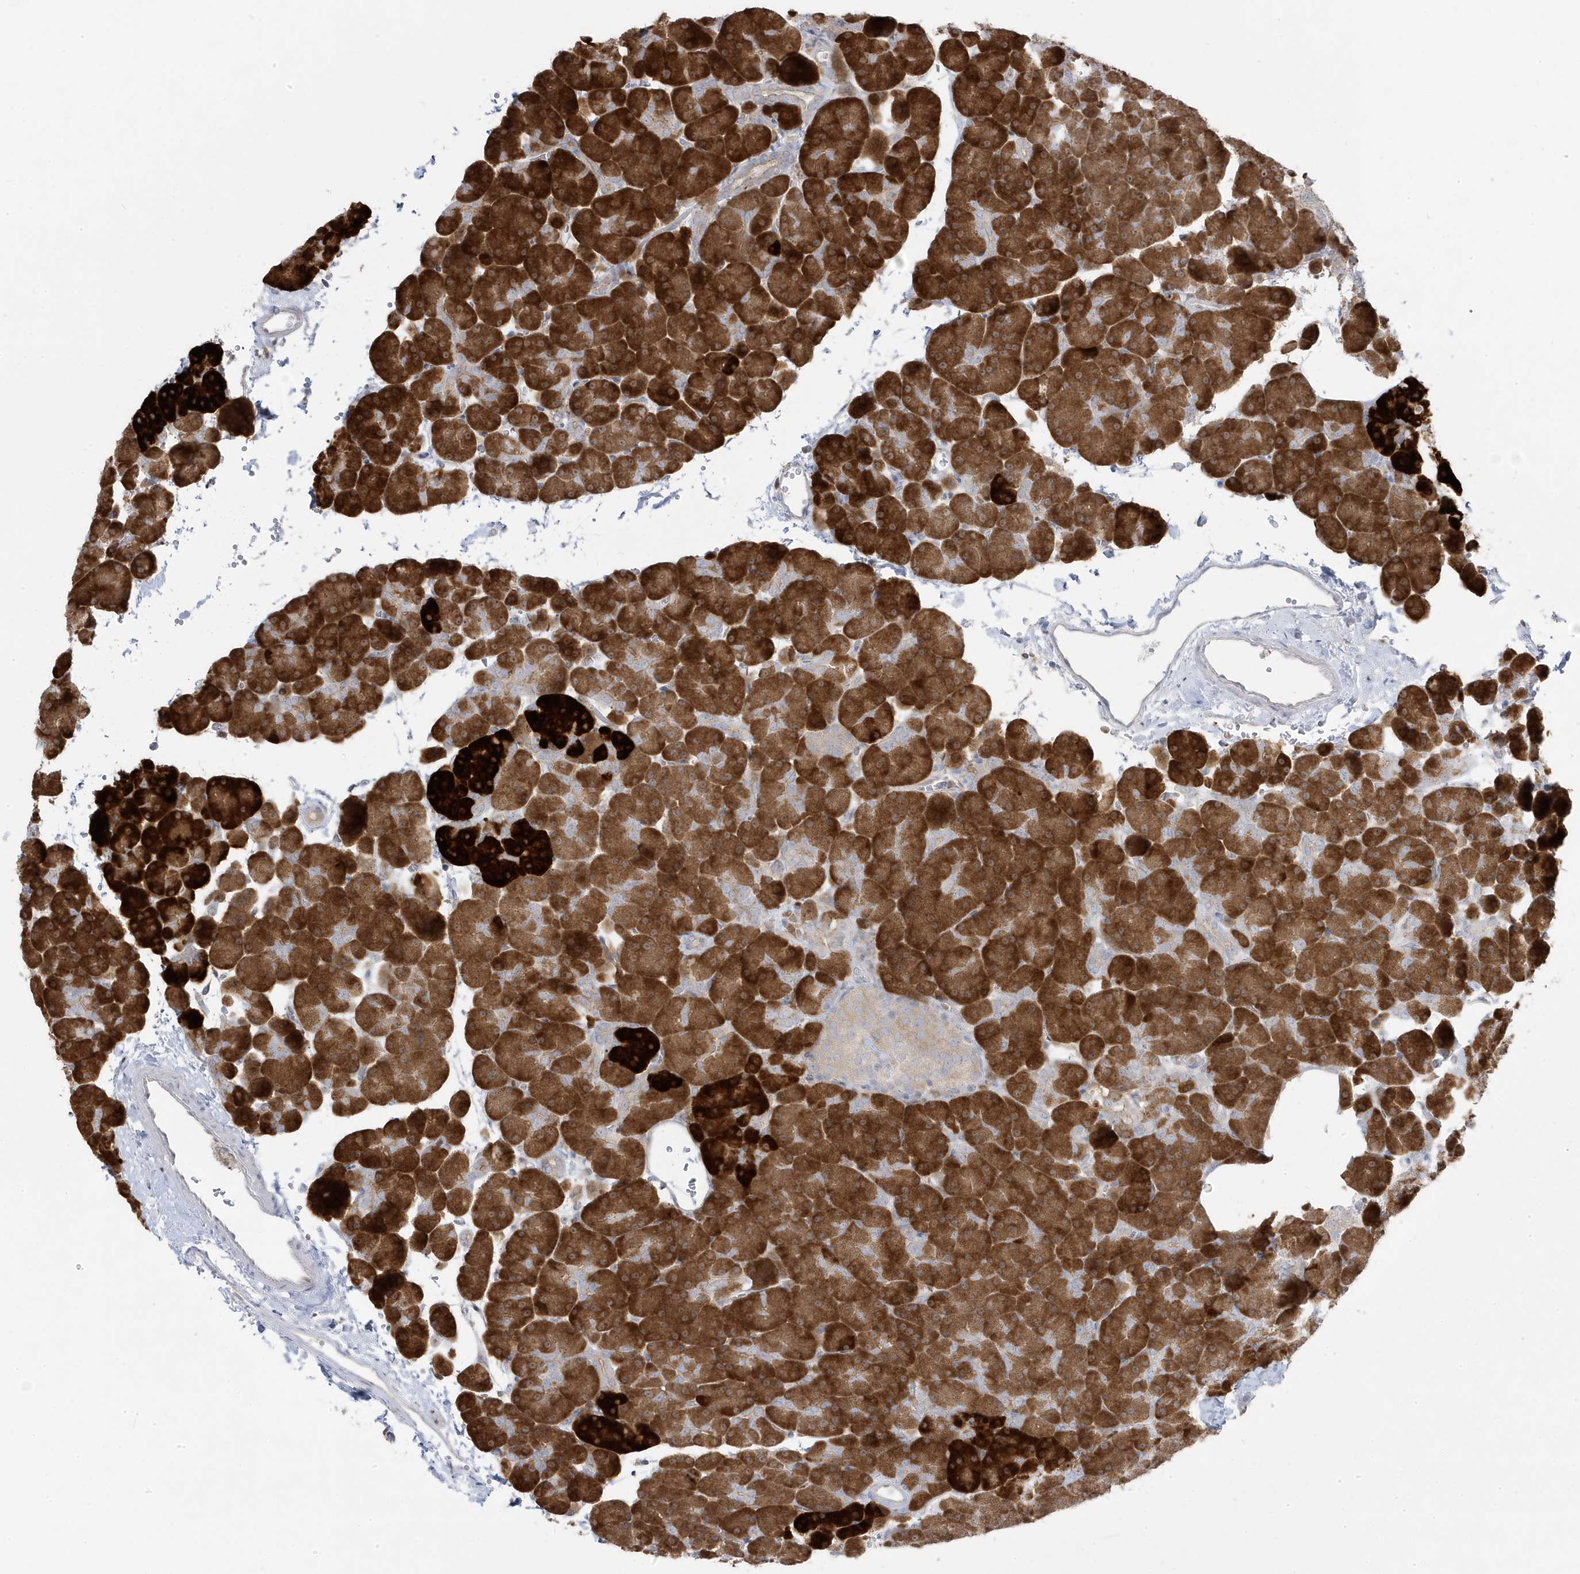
{"staining": {"intensity": "strong", "quantity": "25%-75%", "location": "cytoplasmic/membranous"}, "tissue": "pancreas", "cell_type": "Exocrine glandular cells", "image_type": "normal", "snomed": [{"axis": "morphology", "description": "Normal tissue, NOS"}, {"axis": "morphology", "description": "Carcinoid, malignant, NOS"}, {"axis": "topography", "description": "Pancreas"}], "caption": "Immunohistochemical staining of normal pancreas demonstrates strong cytoplasmic/membranous protein expression in approximately 25%-75% of exocrine glandular cells. (DAB (3,3'-diaminobenzidine) = brown stain, brightfield microscopy at high magnification).", "gene": "ZNF654", "patient": {"sex": "female", "age": 35}}